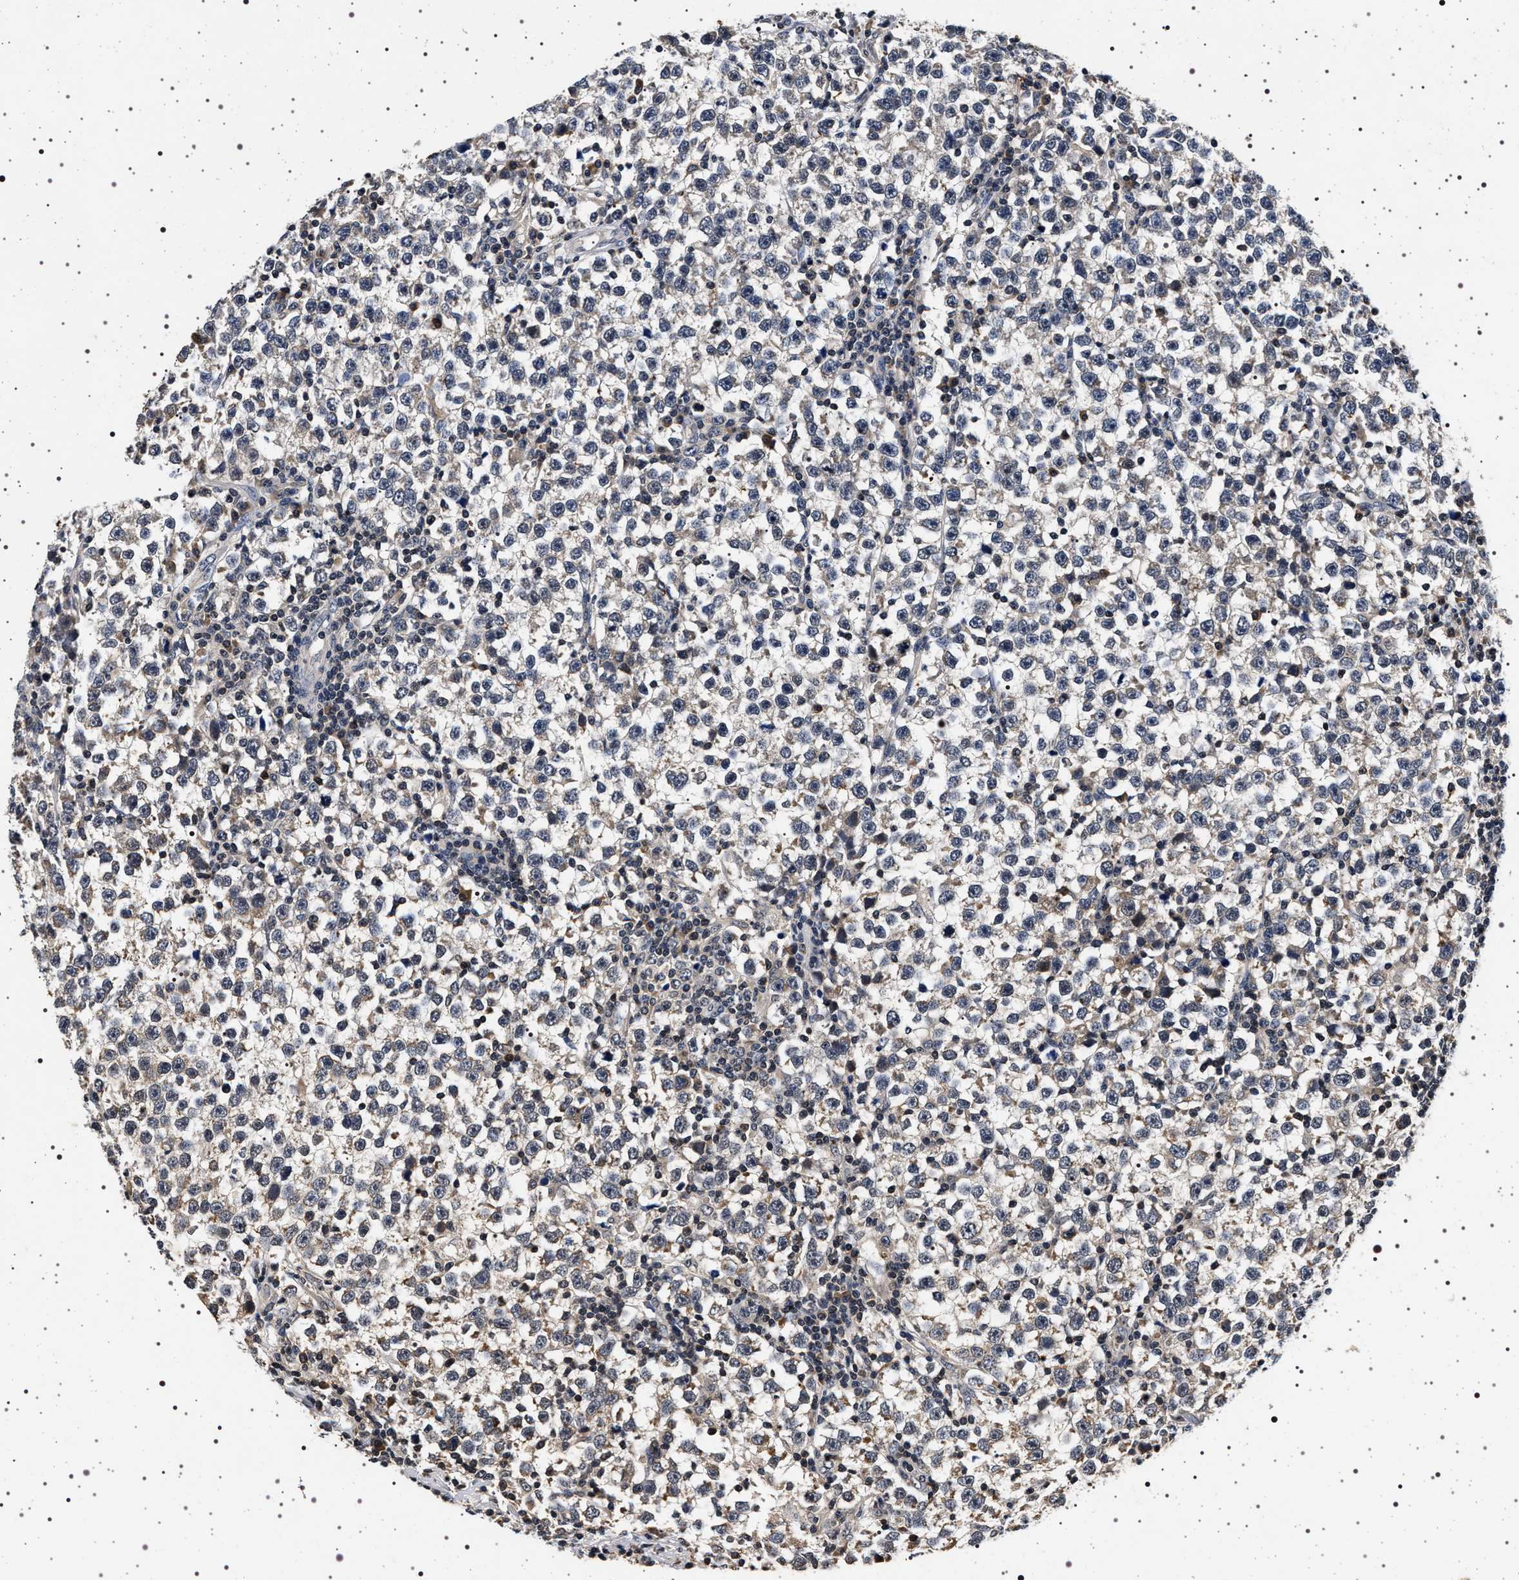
{"staining": {"intensity": "negative", "quantity": "none", "location": "none"}, "tissue": "testis cancer", "cell_type": "Tumor cells", "image_type": "cancer", "snomed": [{"axis": "morphology", "description": "Seminoma, NOS"}, {"axis": "topography", "description": "Testis"}], "caption": "DAB (3,3'-diaminobenzidine) immunohistochemical staining of human testis cancer reveals no significant staining in tumor cells.", "gene": "CDKN1B", "patient": {"sex": "male", "age": 43}}